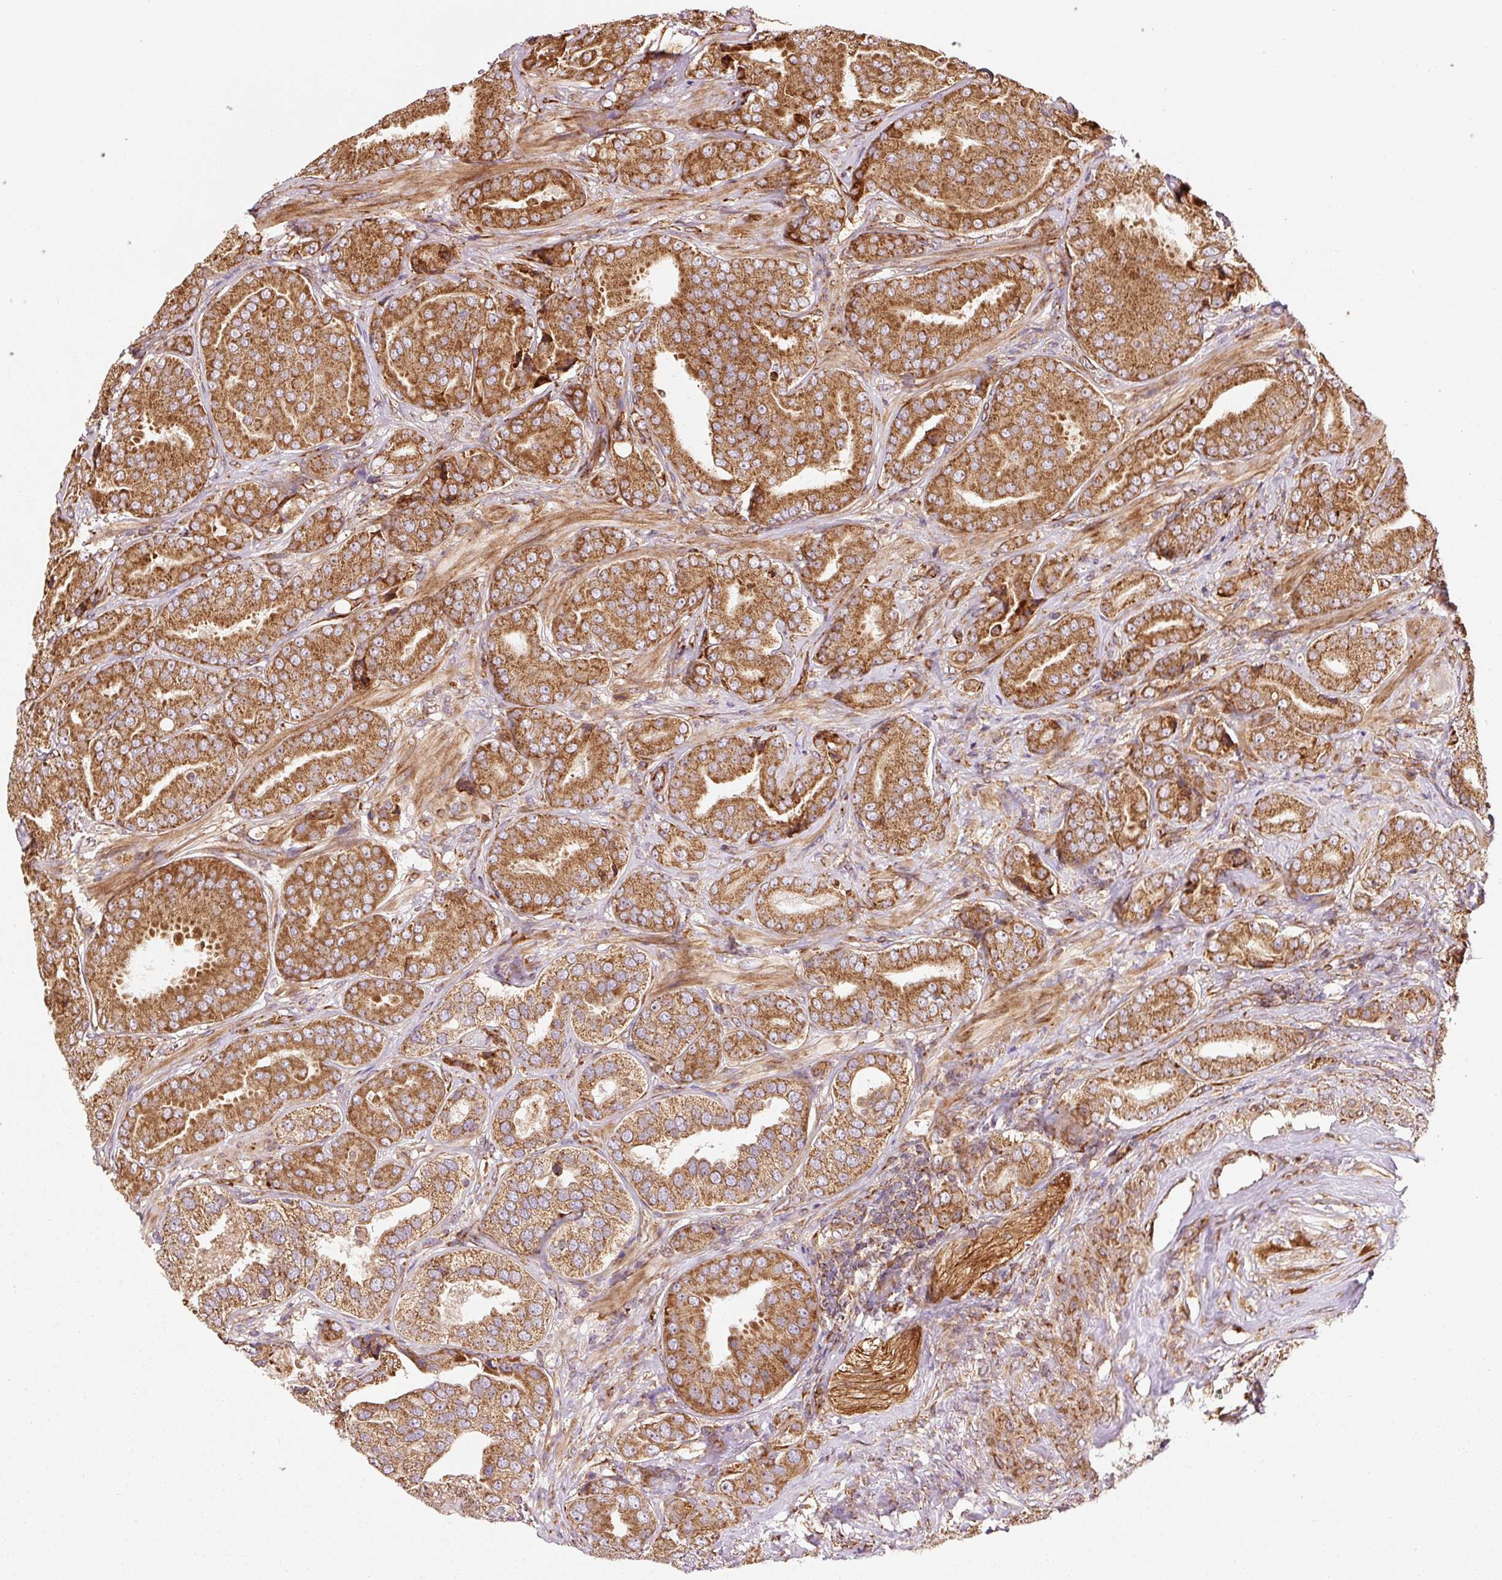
{"staining": {"intensity": "strong", "quantity": ">75%", "location": "cytoplasmic/membranous"}, "tissue": "prostate cancer", "cell_type": "Tumor cells", "image_type": "cancer", "snomed": [{"axis": "morphology", "description": "Adenocarcinoma, High grade"}, {"axis": "topography", "description": "Prostate"}], "caption": "An immunohistochemistry photomicrograph of tumor tissue is shown. Protein staining in brown highlights strong cytoplasmic/membranous positivity in adenocarcinoma (high-grade) (prostate) within tumor cells. (DAB (3,3'-diaminobenzidine) IHC with brightfield microscopy, high magnification).", "gene": "ISCU", "patient": {"sex": "male", "age": 63}}